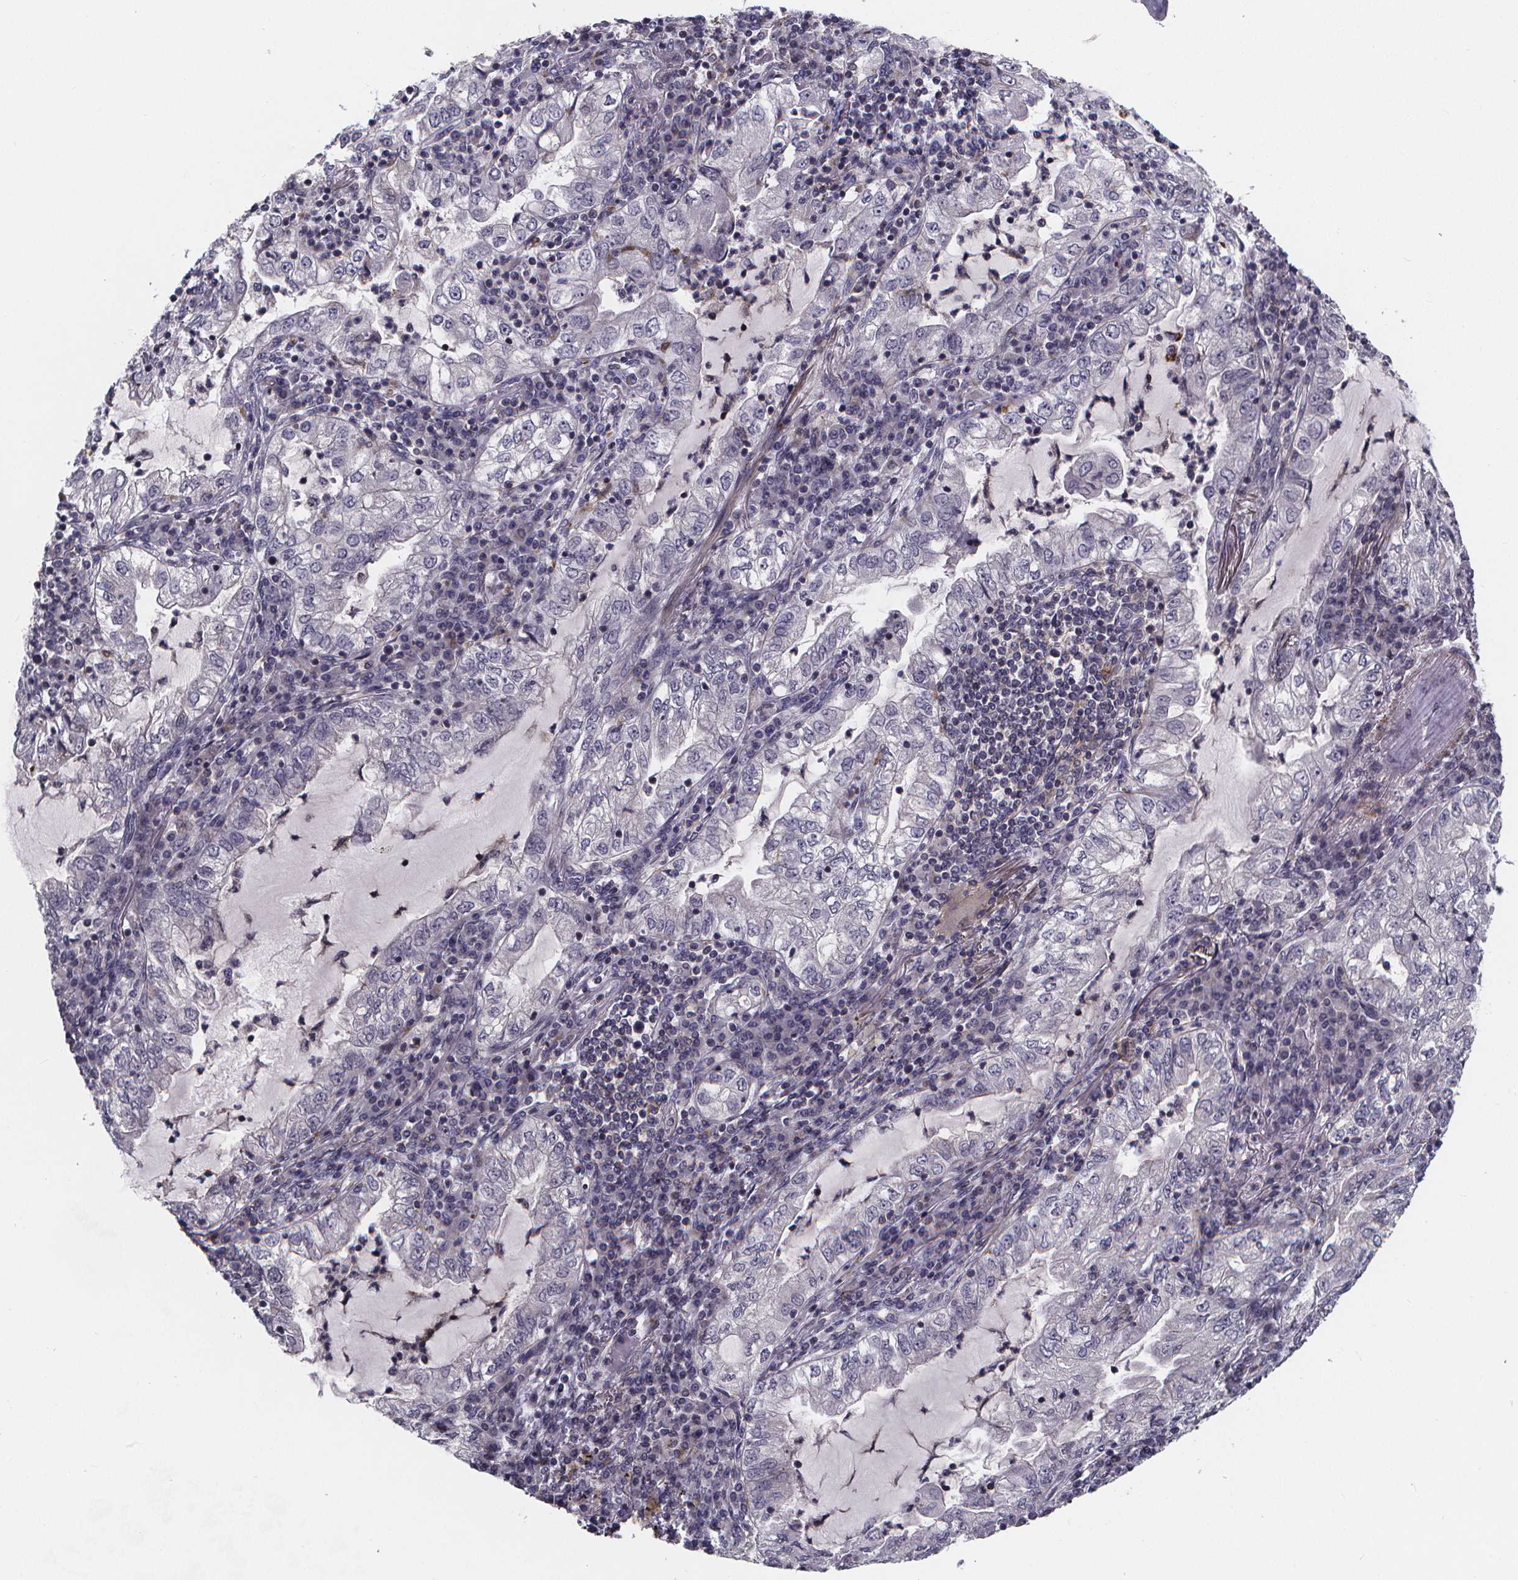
{"staining": {"intensity": "negative", "quantity": "none", "location": "none"}, "tissue": "lung cancer", "cell_type": "Tumor cells", "image_type": "cancer", "snomed": [{"axis": "morphology", "description": "Adenocarcinoma, NOS"}, {"axis": "topography", "description": "Lung"}], "caption": "There is no significant staining in tumor cells of lung cancer (adenocarcinoma).", "gene": "FBXW2", "patient": {"sex": "female", "age": 73}}